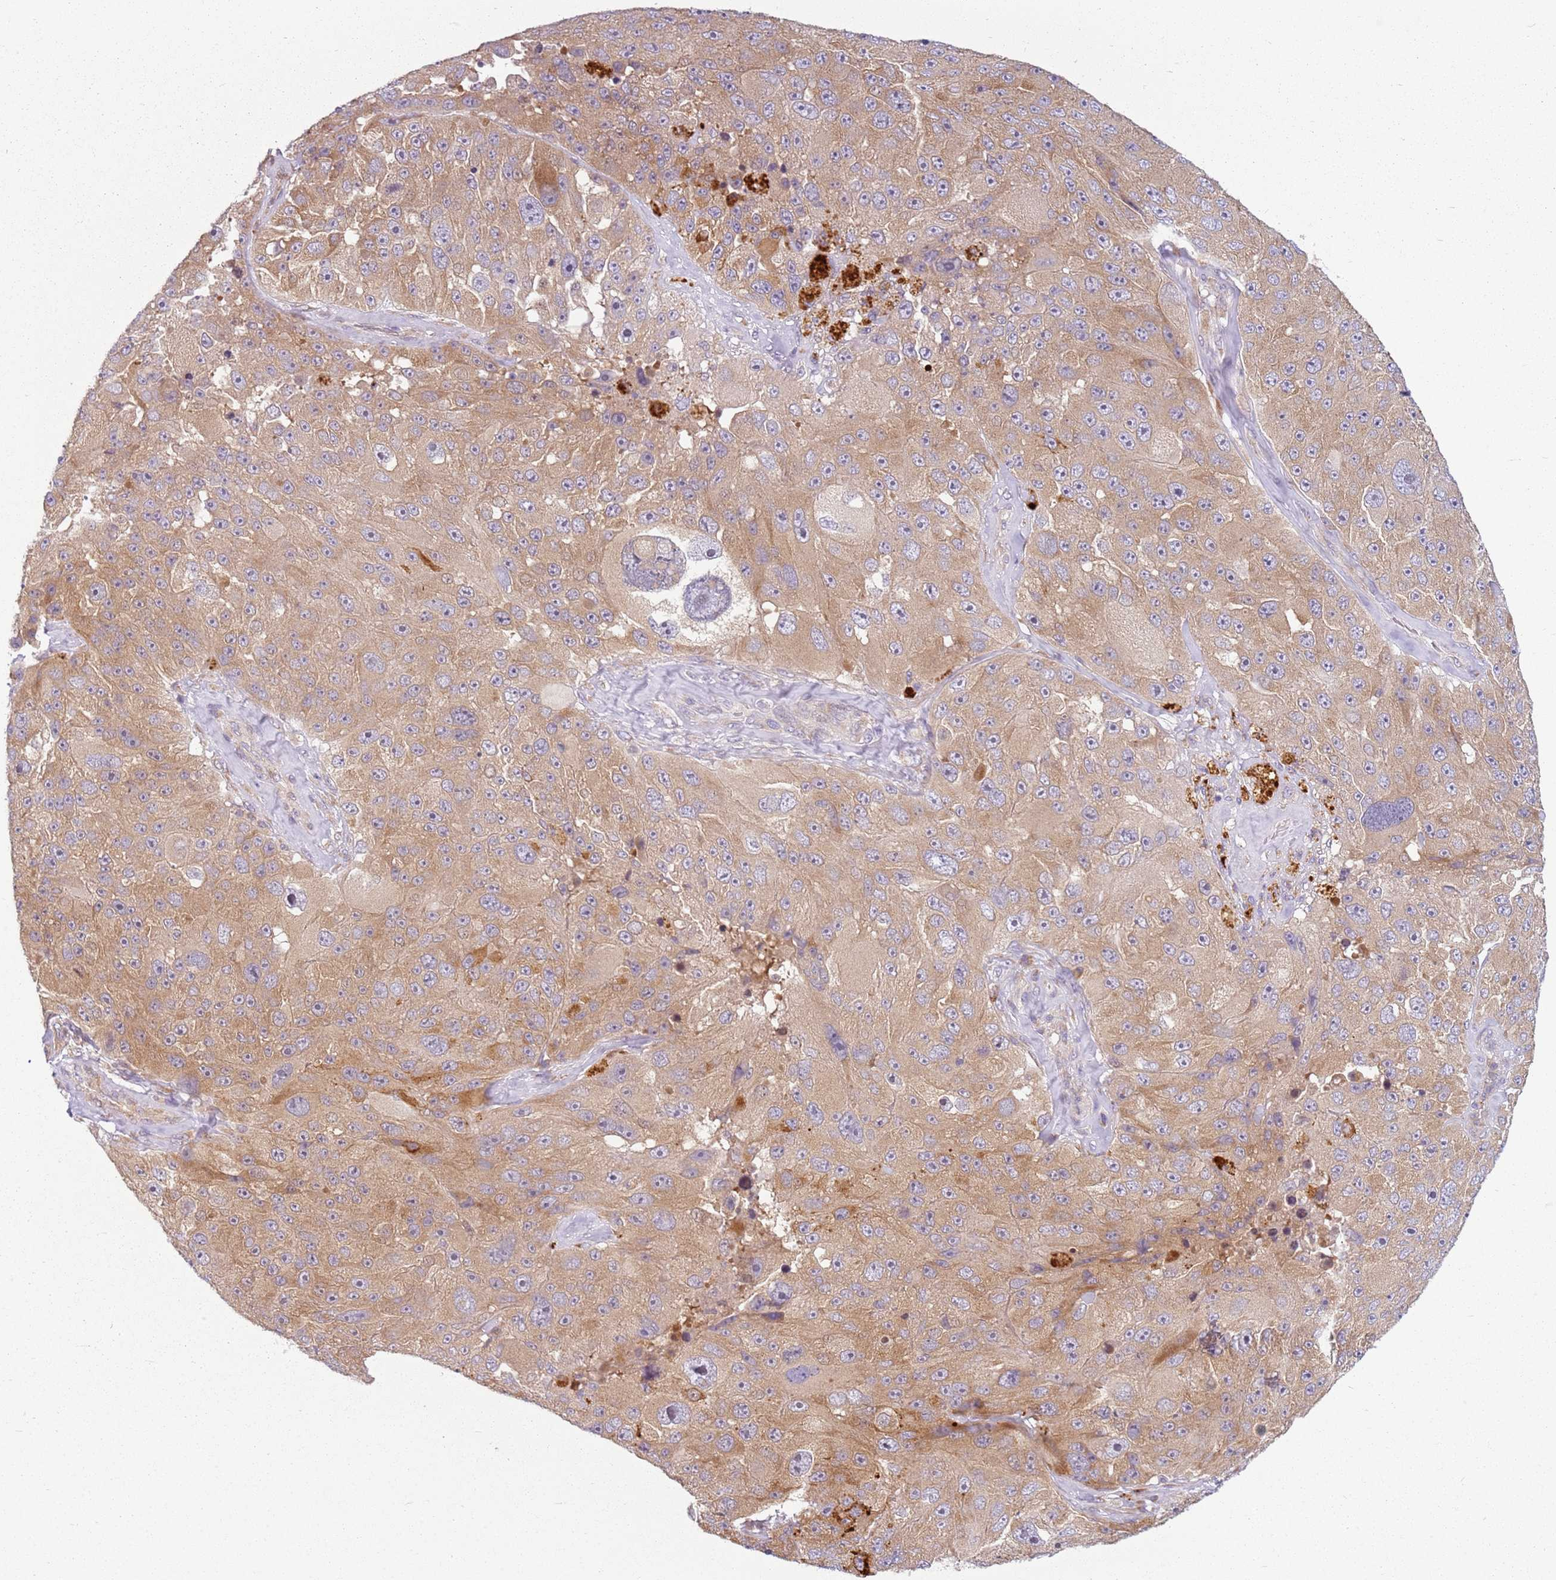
{"staining": {"intensity": "moderate", "quantity": "25%-75%", "location": "cytoplasmic/membranous"}, "tissue": "melanoma", "cell_type": "Tumor cells", "image_type": "cancer", "snomed": [{"axis": "morphology", "description": "Malignant melanoma, Metastatic site"}, {"axis": "topography", "description": "Lymph node"}], "caption": "Human melanoma stained with a protein marker exhibits moderate staining in tumor cells.", "gene": "RPS28", "patient": {"sex": "male", "age": 62}}